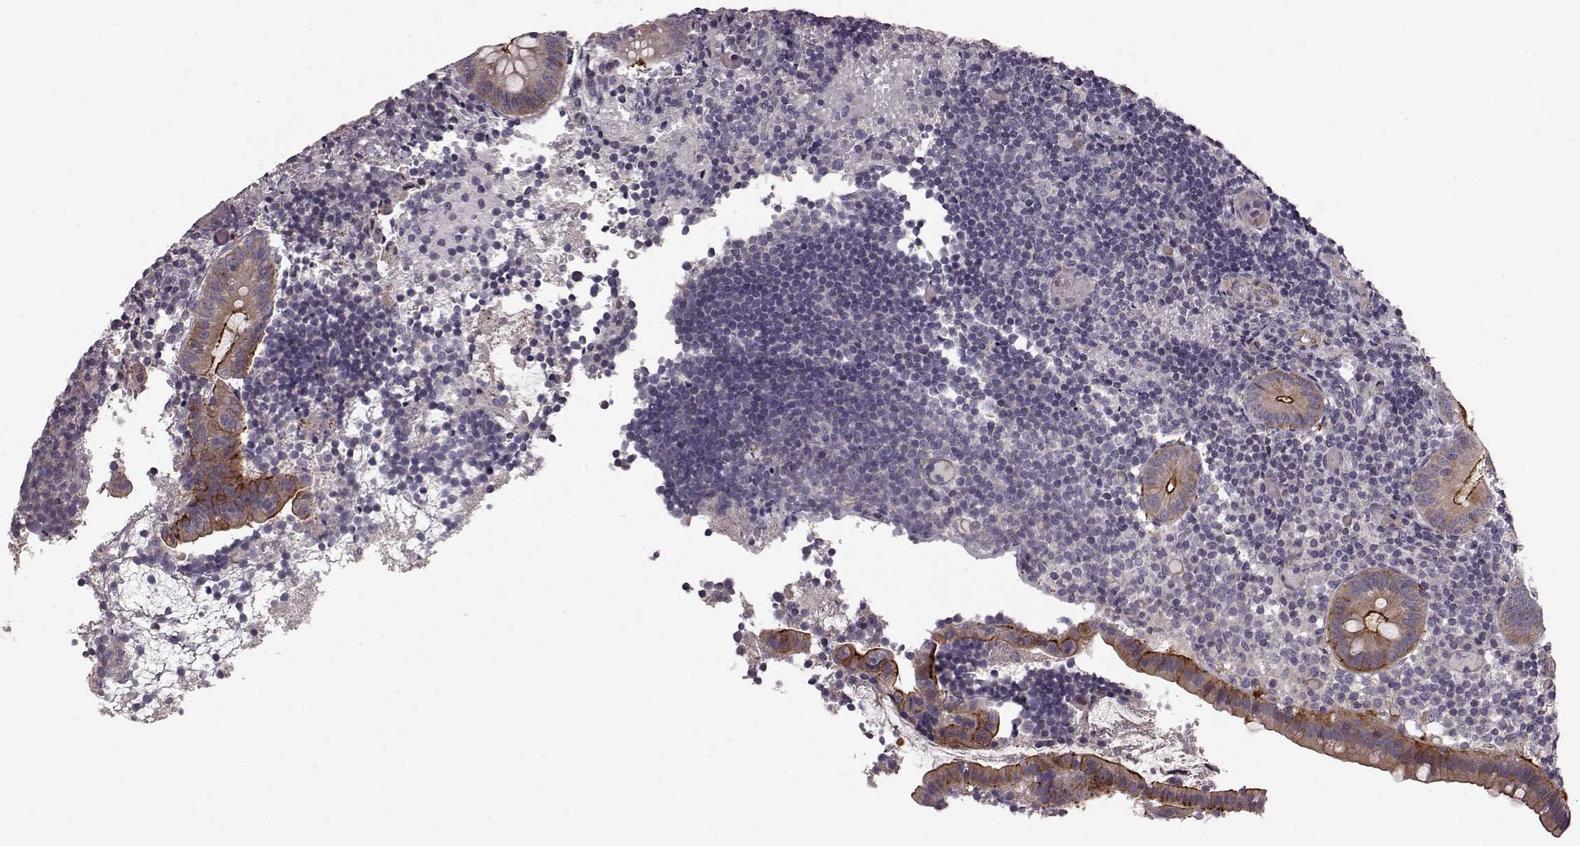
{"staining": {"intensity": "moderate", "quantity": "25%-75%", "location": "cytoplasmic/membranous"}, "tissue": "appendix", "cell_type": "Glandular cells", "image_type": "normal", "snomed": [{"axis": "morphology", "description": "Normal tissue, NOS"}, {"axis": "topography", "description": "Appendix"}], "caption": "Protein expression analysis of unremarkable appendix exhibits moderate cytoplasmic/membranous expression in about 25%-75% of glandular cells. (brown staining indicates protein expression, while blue staining denotes nuclei).", "gene": "SLC22A18", "patient": {"sex": "female", "age": 32}}